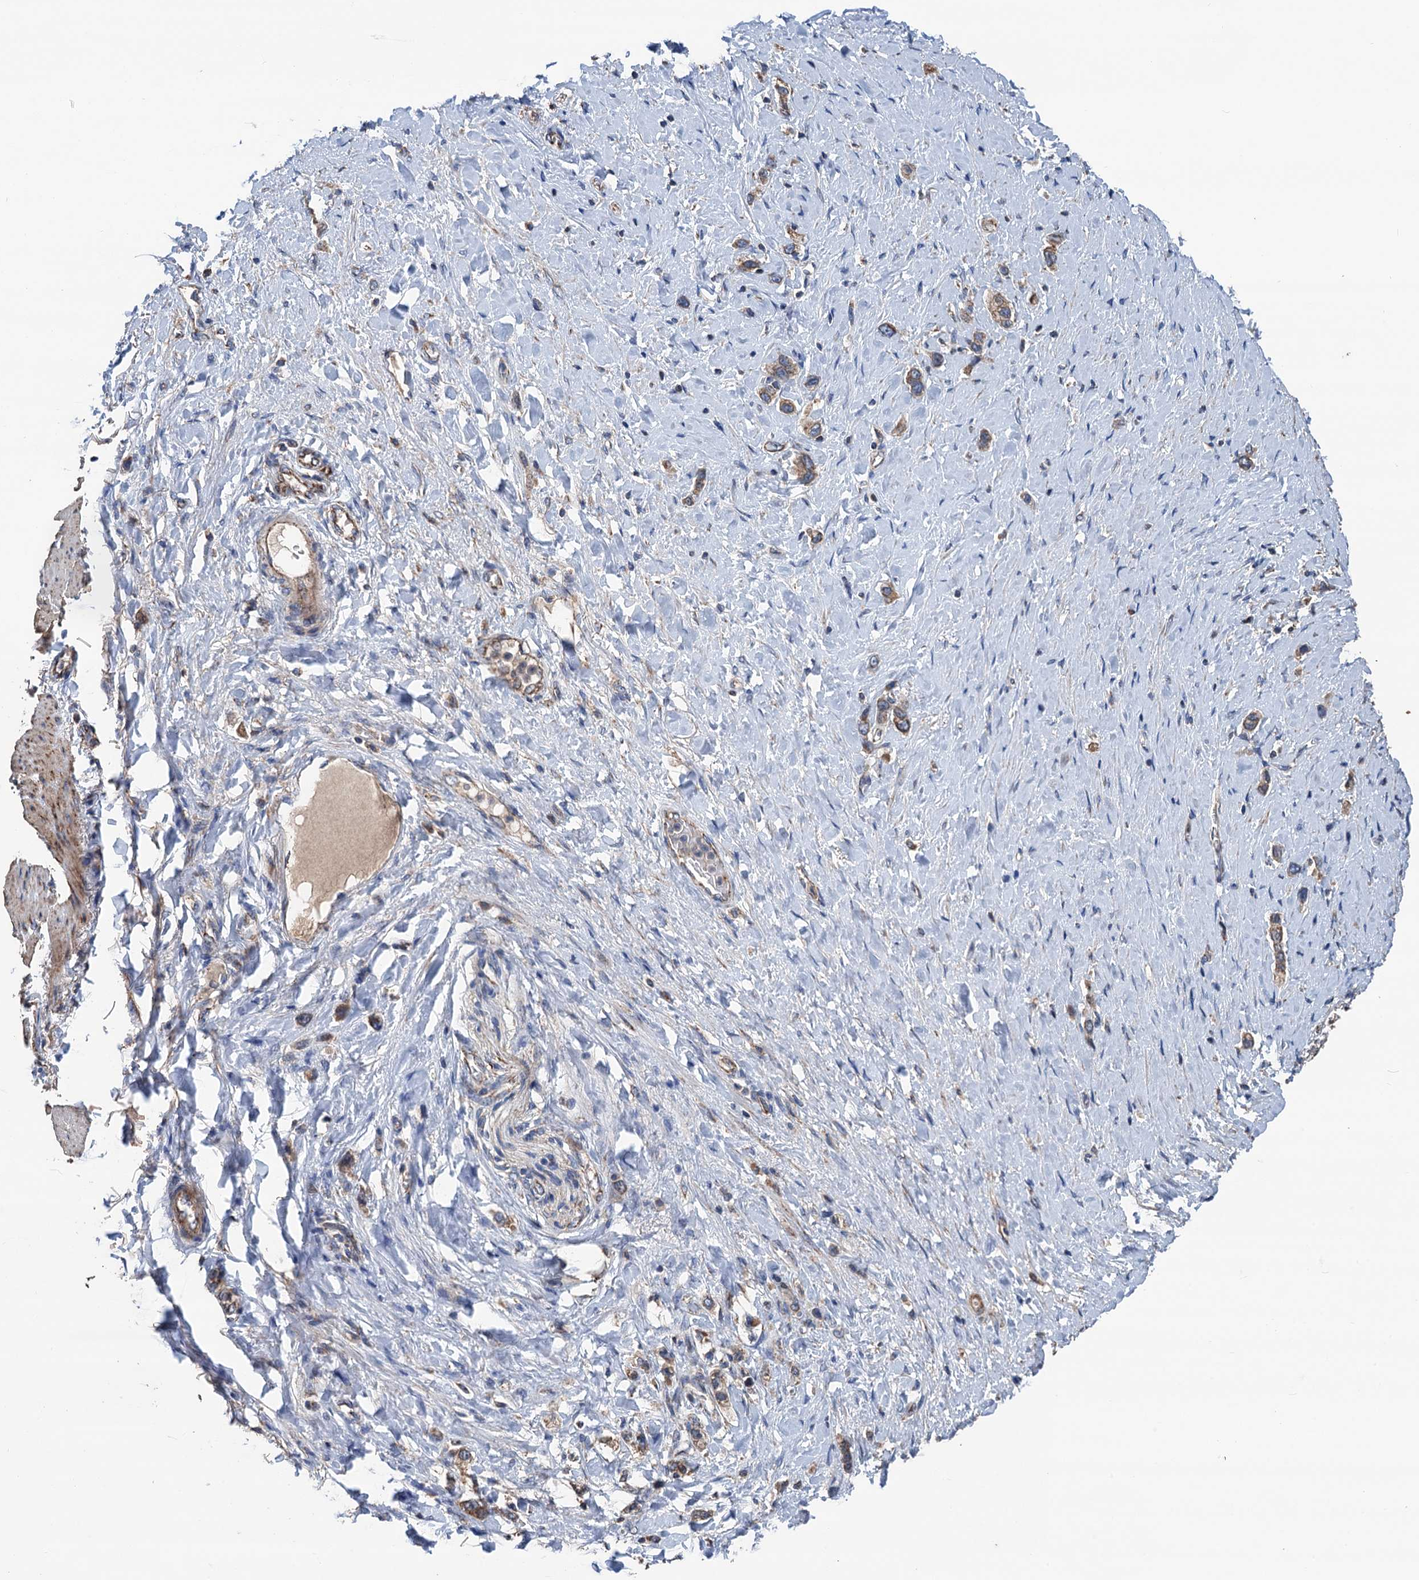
{"staining": {"intensity": "moderate", "quantity": ">75%", "location": "cytoplasmic/membranous"}, "tissue": "stomach cancer", "cell_type": "Tumor cells", "image_type": "cancer", "snomed": [{"axis": "morphology", "description": "Adenocarcinoma, NOS"}, {"axis": "topography", "description": "Stomach"}], "caption": "Immunohistochemical staining of human adenocarcinoma (stomach) exhibits medium levels of moderate cytoplasmic/membranous staining in approximately >75% of tumor cells.", "gene": "DGLUCY", "patient": {"sex": "female", "age": 65}}